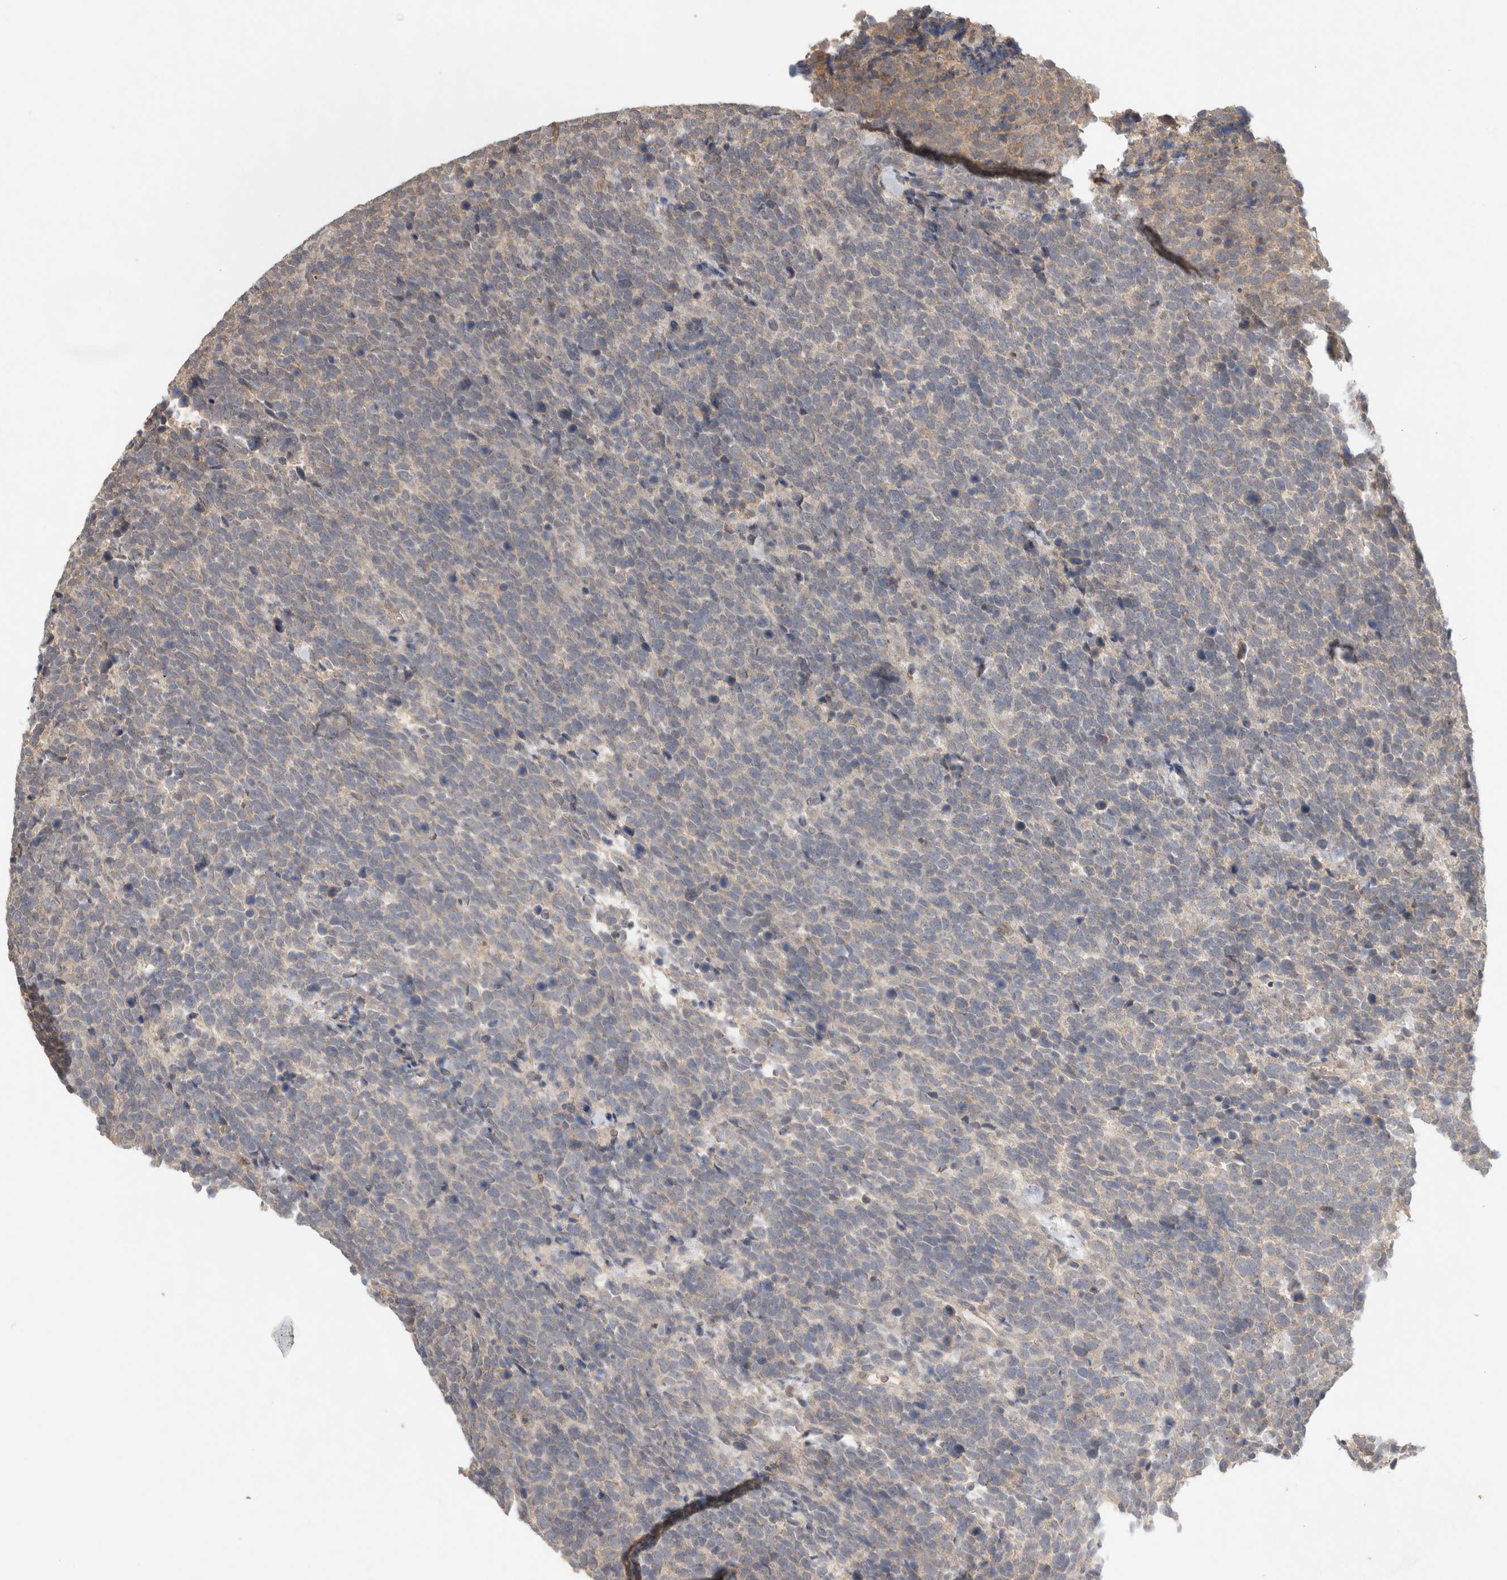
{"staining": {"intensity": "weak", "quantity": "25%-75%", "location": "cytoplasmic/membranous"}, "tissue": "urothelial cancer", "cell_type": "Tumor cells", "image_type": "cancer", "snomed": [{"axis": "morphology", "description": "Urothelial carcinoma, High grade"}, {"axis": "topography", "description": "Urinary bladder"}], "caption": "Immunohistochemical staining of human urothelial cancer exhibits weak cytoplasmic/membranous protein staining in about 25%-75% of tumor cells.", "gene": "LOXL2", "patient": {"sex": "female", "age": 82}}